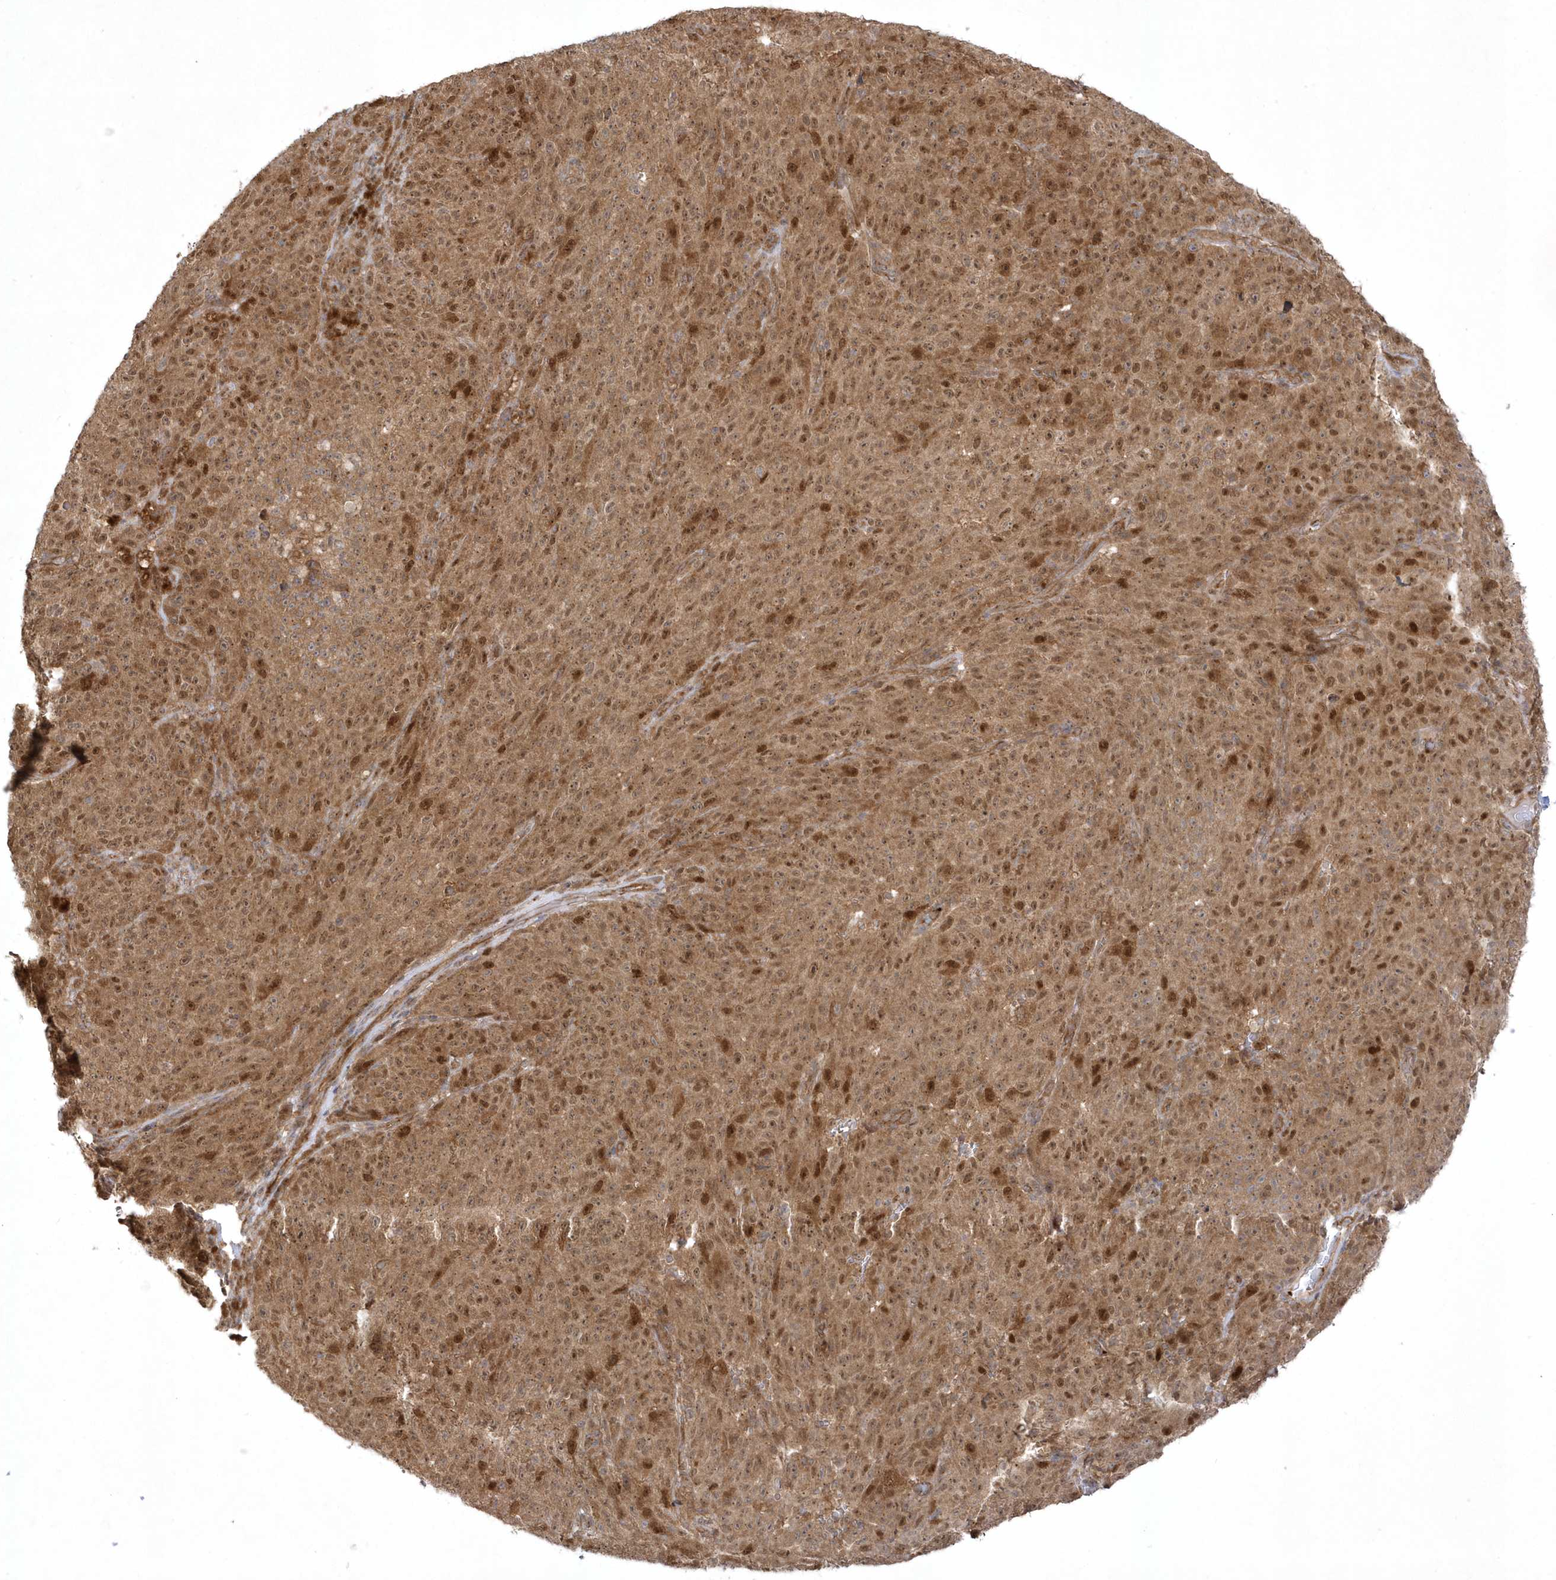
{"staining": {"intensity": "moderate", "quantity": ">75%", "location": "cytoplasmic/membranous,nuclear"}, "tissue": "melanoma", "cell_type": "Tumor cells", "image_type": "cancer", "snomed": [{"axis": "morphology", "description": "Malignant melanoma, NOS"}, {"axis": "topography", "description": "Skin"}], "caption": "Melanoma stained with immunohistochemistry (IHC) displays moderate cytoplasmic/membranous and nuclear positivity in approximately >75% of tumor cells.", "gene": "NAF1", "patient": {"sex": "female", "age": 82}}